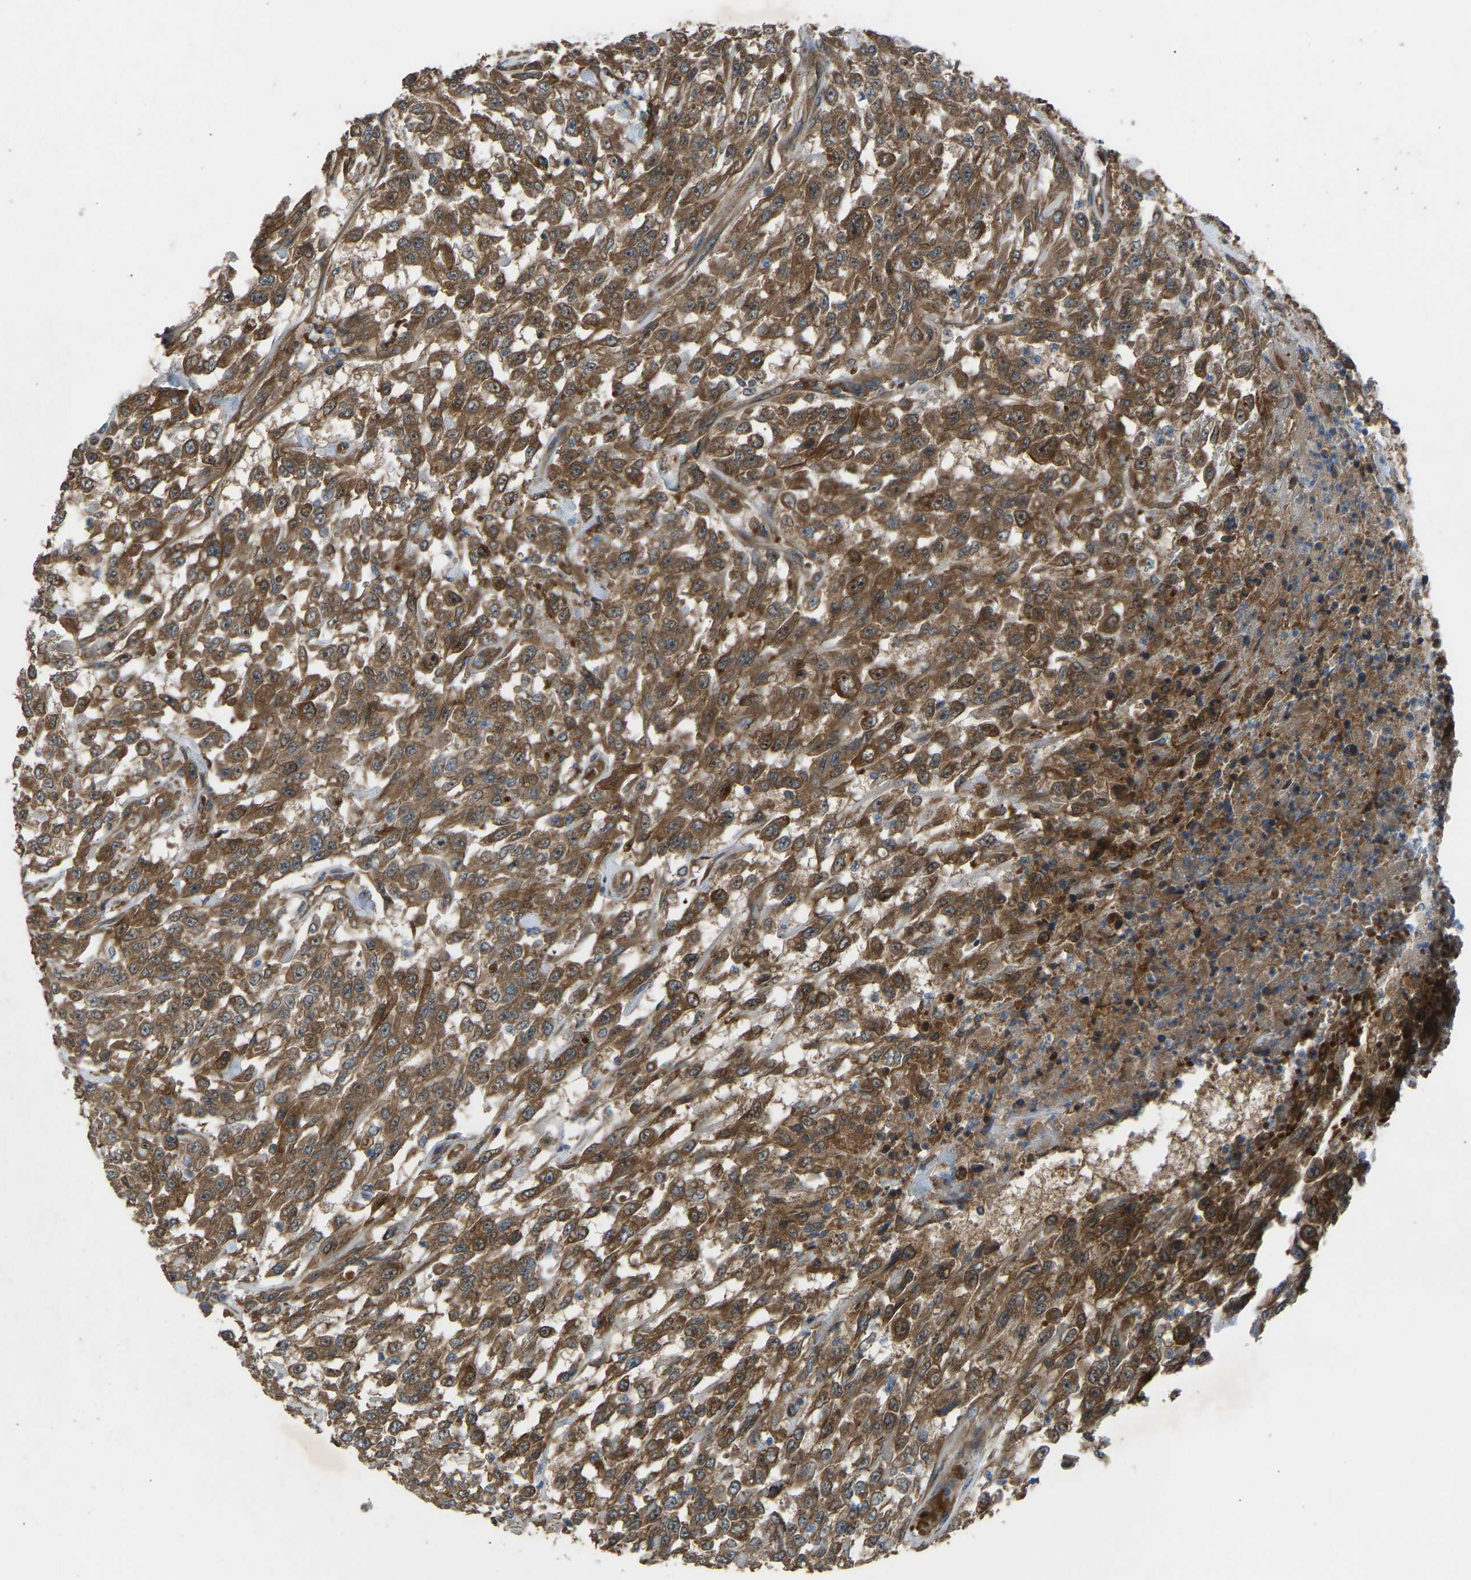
{"staining": {"intensity": "moderate", "quantity": ">75%", "location": "cytoplasmic/membranous"}, "tissue": "urothelial cancer", "cell_type": "Tumor cells", "image_type": "cancer", "snomed": [{"axis": "morphology", "description": "Urothelial carcinoma, High grade"}, {"axis": "topography", "description": "Urinary bladder"}], "caption": "Urothelial carcinoma (high-grade) tissue exhibits moderate cytoplasmic/membranous positivity in approximately >75% of tumor cells, visualized by immunohistochemistry.", "gene": "GAS2L1", "patient": {"sex": "male", "age": 46}}